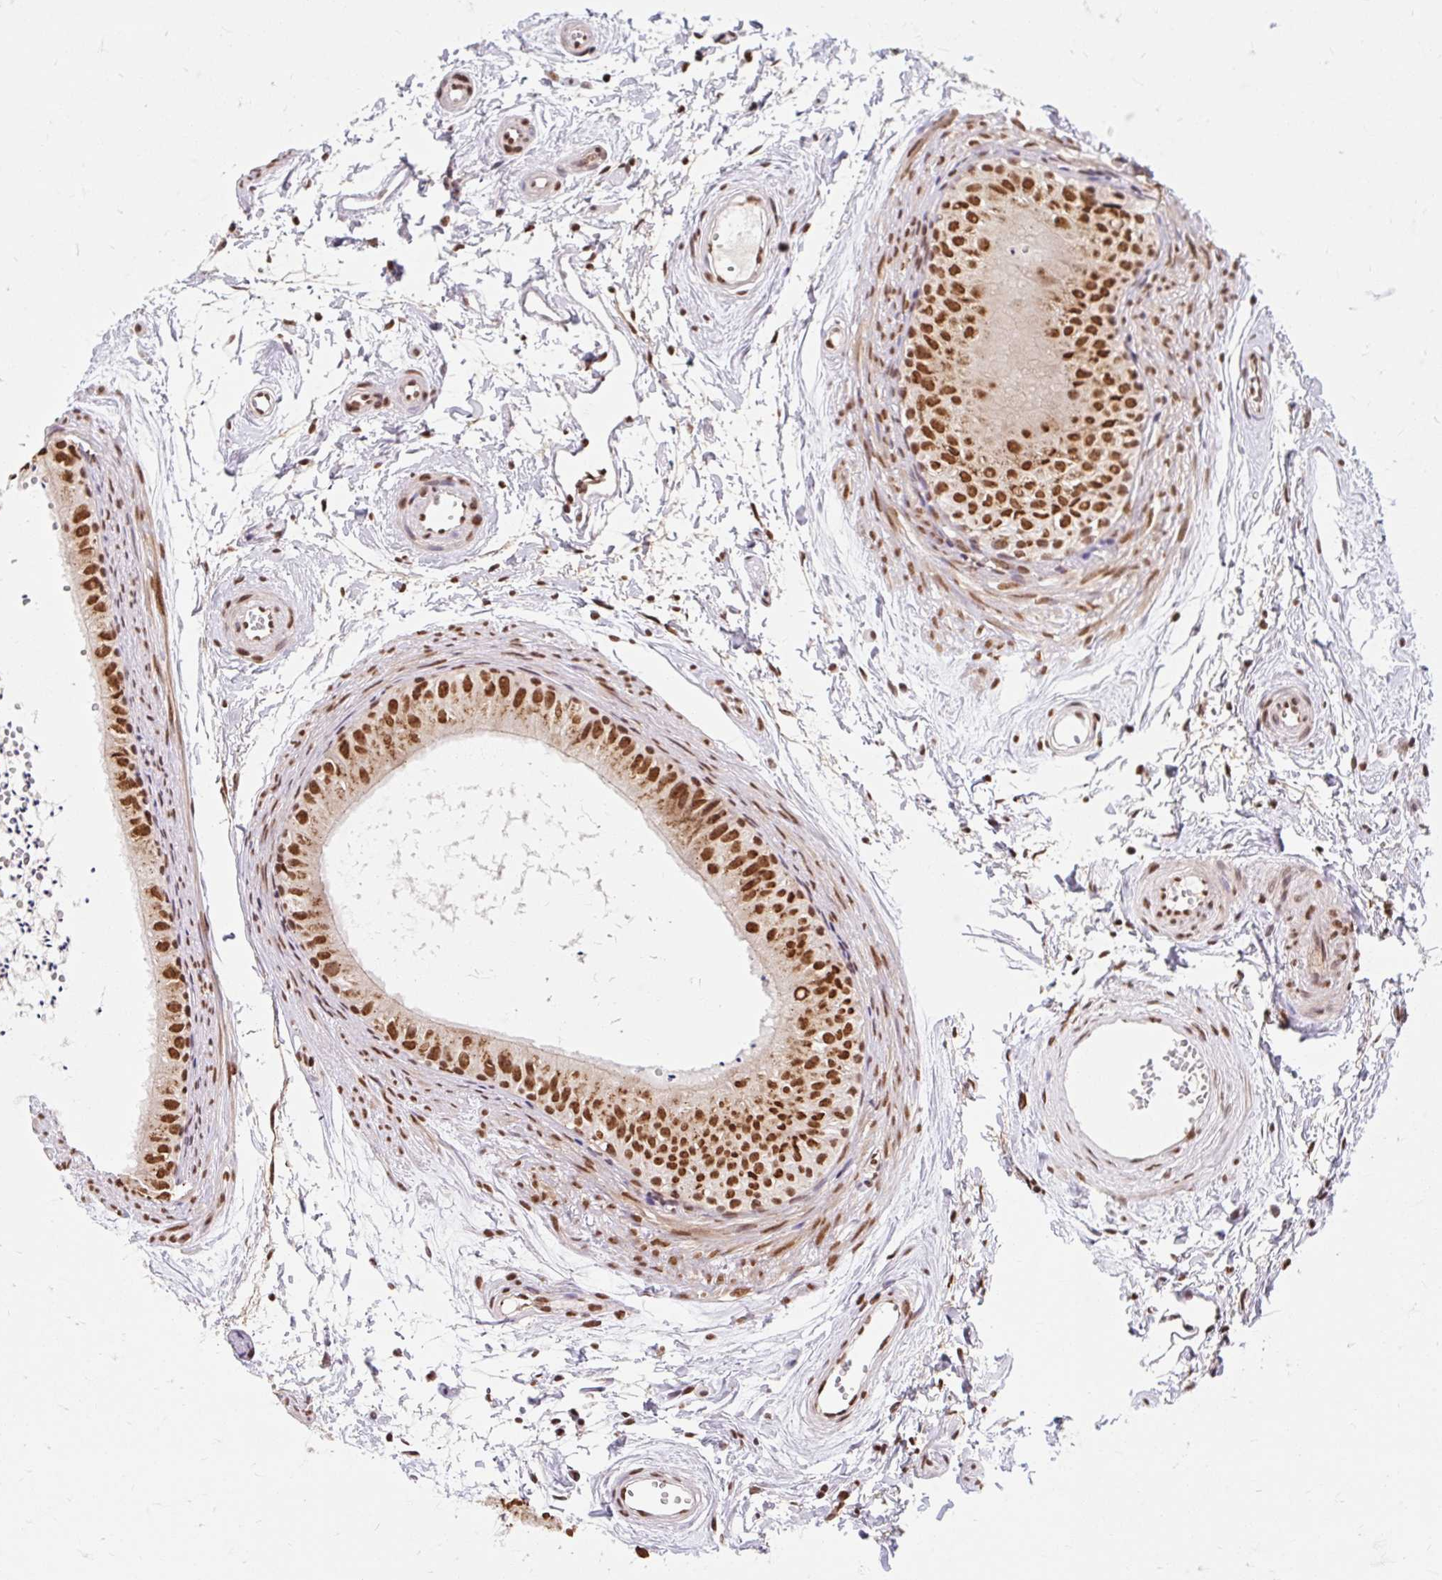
{"staining": {"intensity": "strong", "quantity": ">75%", "location": "nuclear"}, "tissue": "epididymis", "cell_type": "Glandular cells", "image_type": "normal", "snomed": [{"axis": "morphology", "description": "Normal tissue, NOS"}, {"axis": "topography", "description": "Epididymis"}], "caption": "Strong nuclear staining is identified in about >75% of glandular cells in benign epididymis.", "gene": "BICRA", "patient": {"sex": "male", "age": 56}}